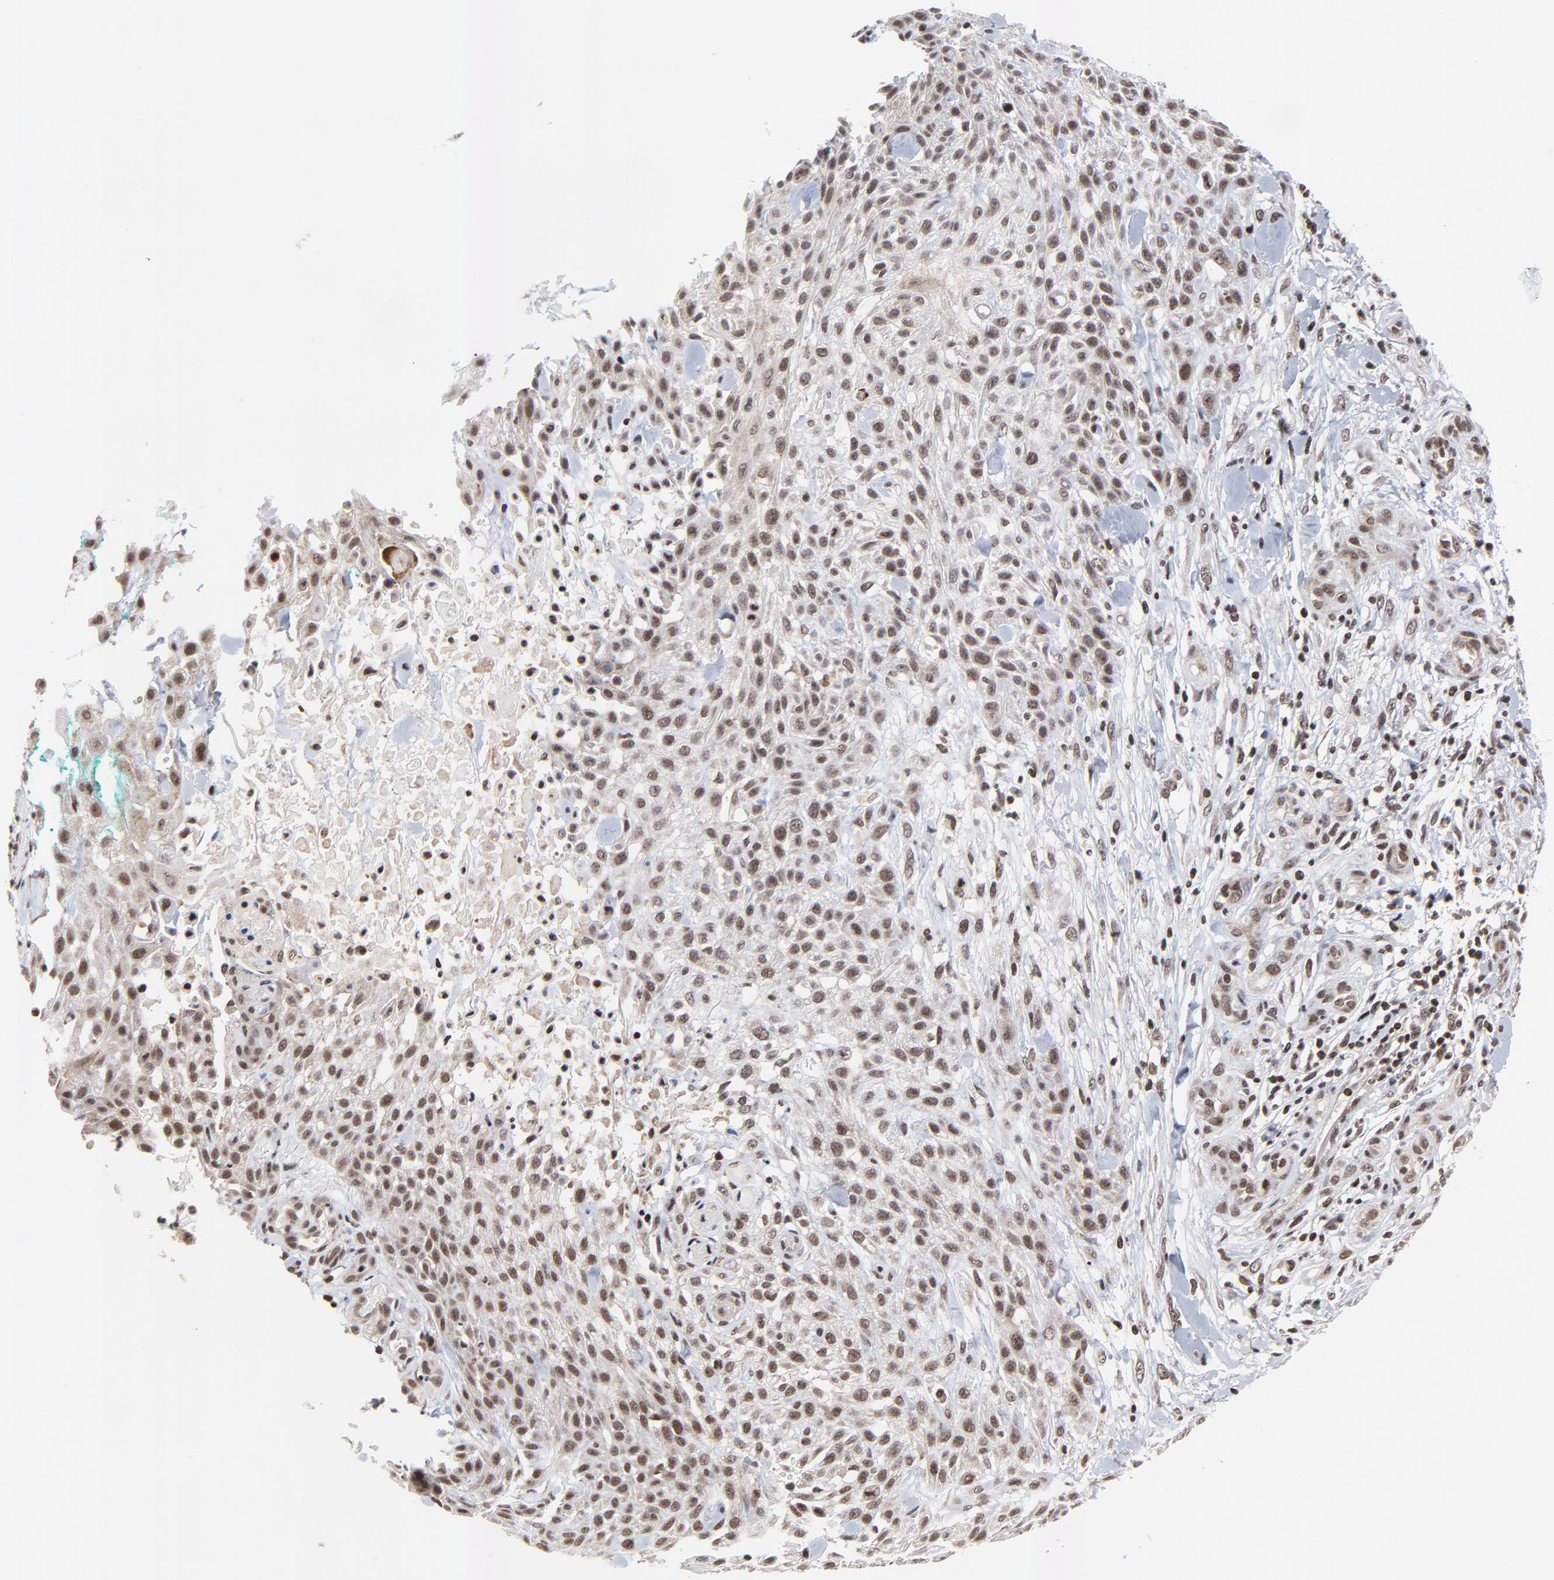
{"staining": {"intensity": "moderate", "quantity": ">75%", "location": "nuclear"}, "tissue": "skin cancer", "cell_type": "Tumor cells", "image_type": "cancer", "snomed": [{"axis": "morphology", "description": "Squamous cell carcinoma, NOS"}, {"axis": "topography", "description": "Skin"}], "caption": "A brown stain labels moderate nuclear expression of a protein in squamous cell carcinoma (skin) tumor cells.", "gene": "ZNF777", "patient": {"sex": "female", "age": 42}}